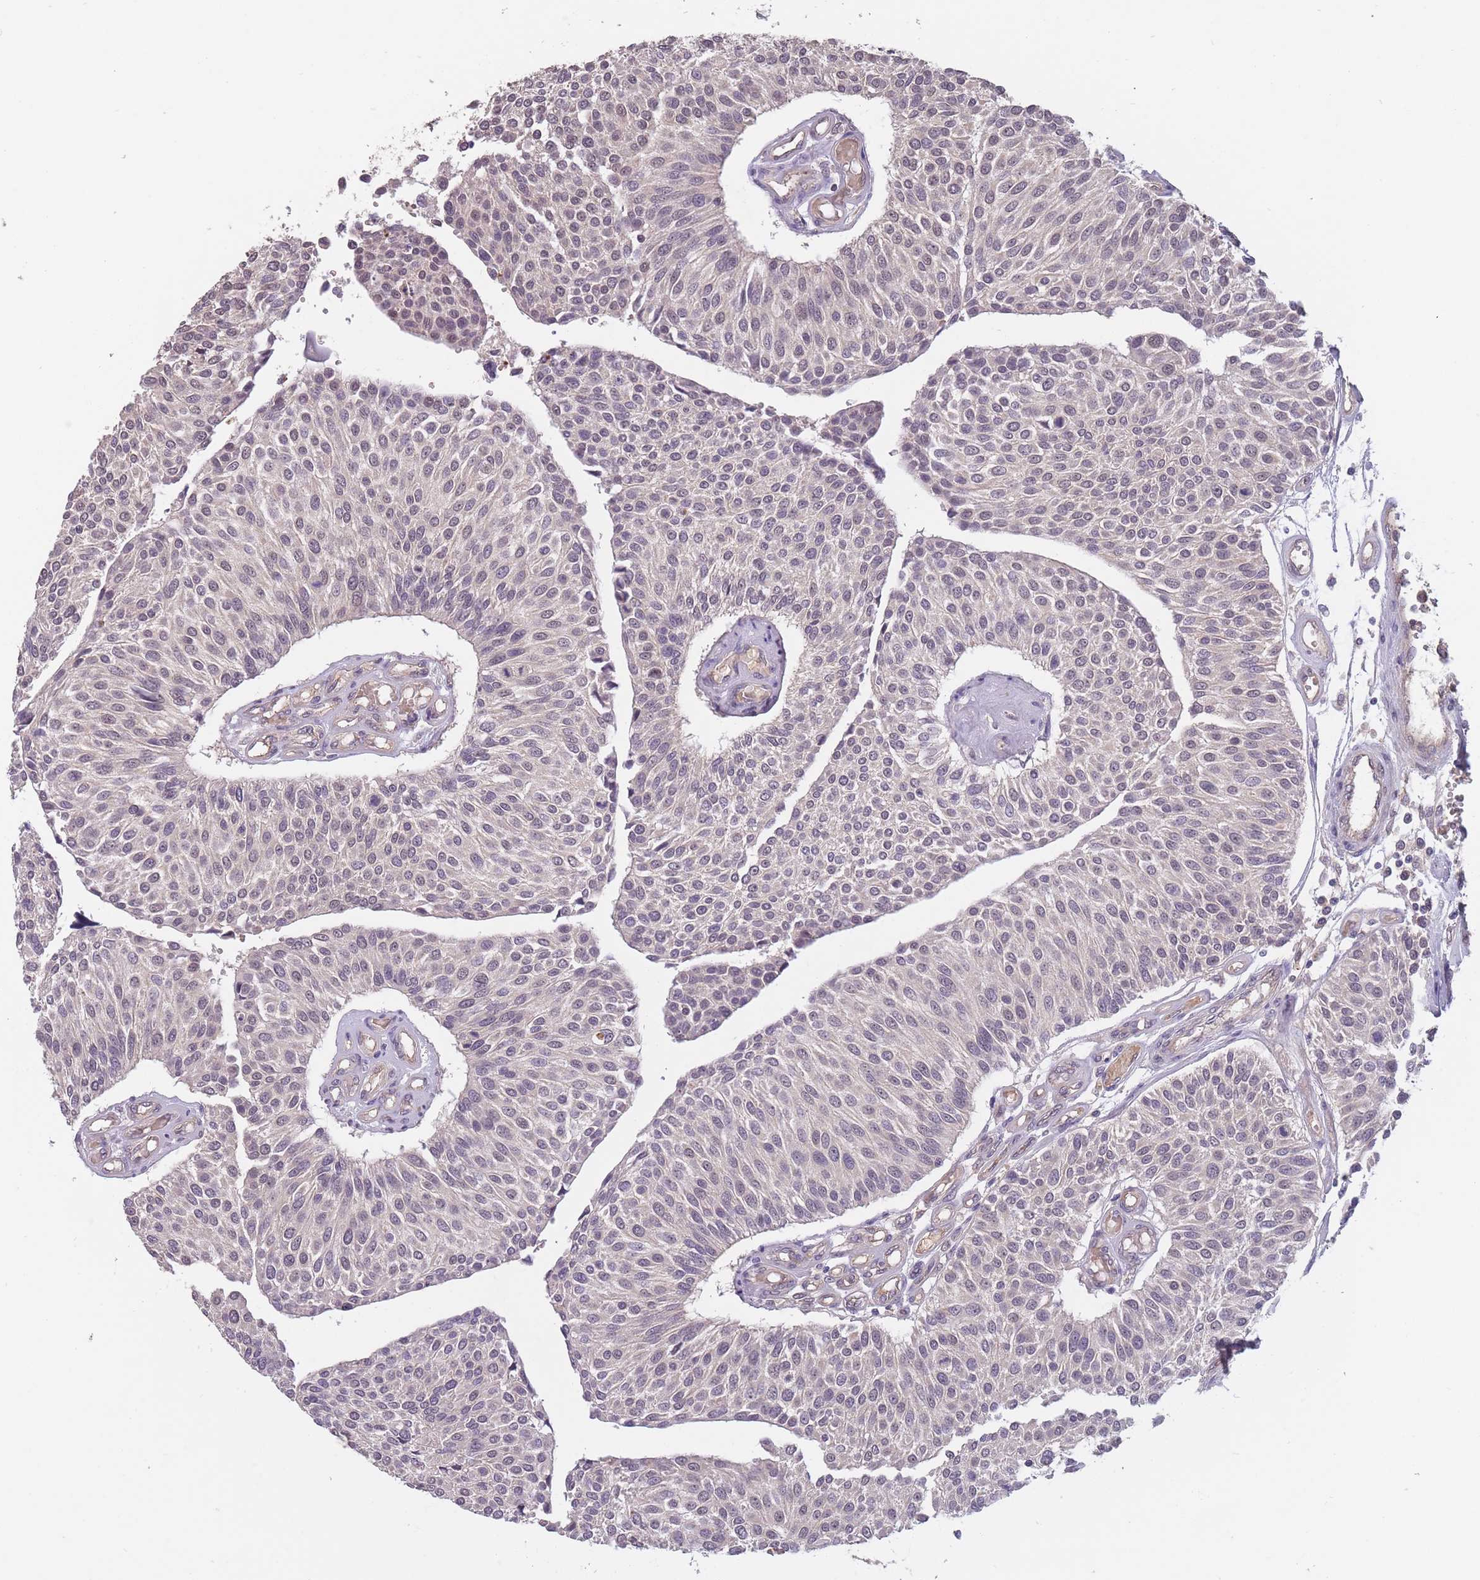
{"staining": {"intensity": "negative", "quantity": "none", "location": "none"}, "tissue": "urothelial cancer", "cell_type": "Tumor cells", "image_type": "cancer", "snomed": [{"axis": "morphology", "description": "Urothelial carcinoma, NOS"}, {"axis": "topography", "description": "Urinary bladder"}], "caption": "This is a histopathology image of IHC staining of transitional cell carcinoma, which shows no positivity in tumor cells.", "gene": "KIAA1755", "patient": {"sex": "male", "age": 55}}